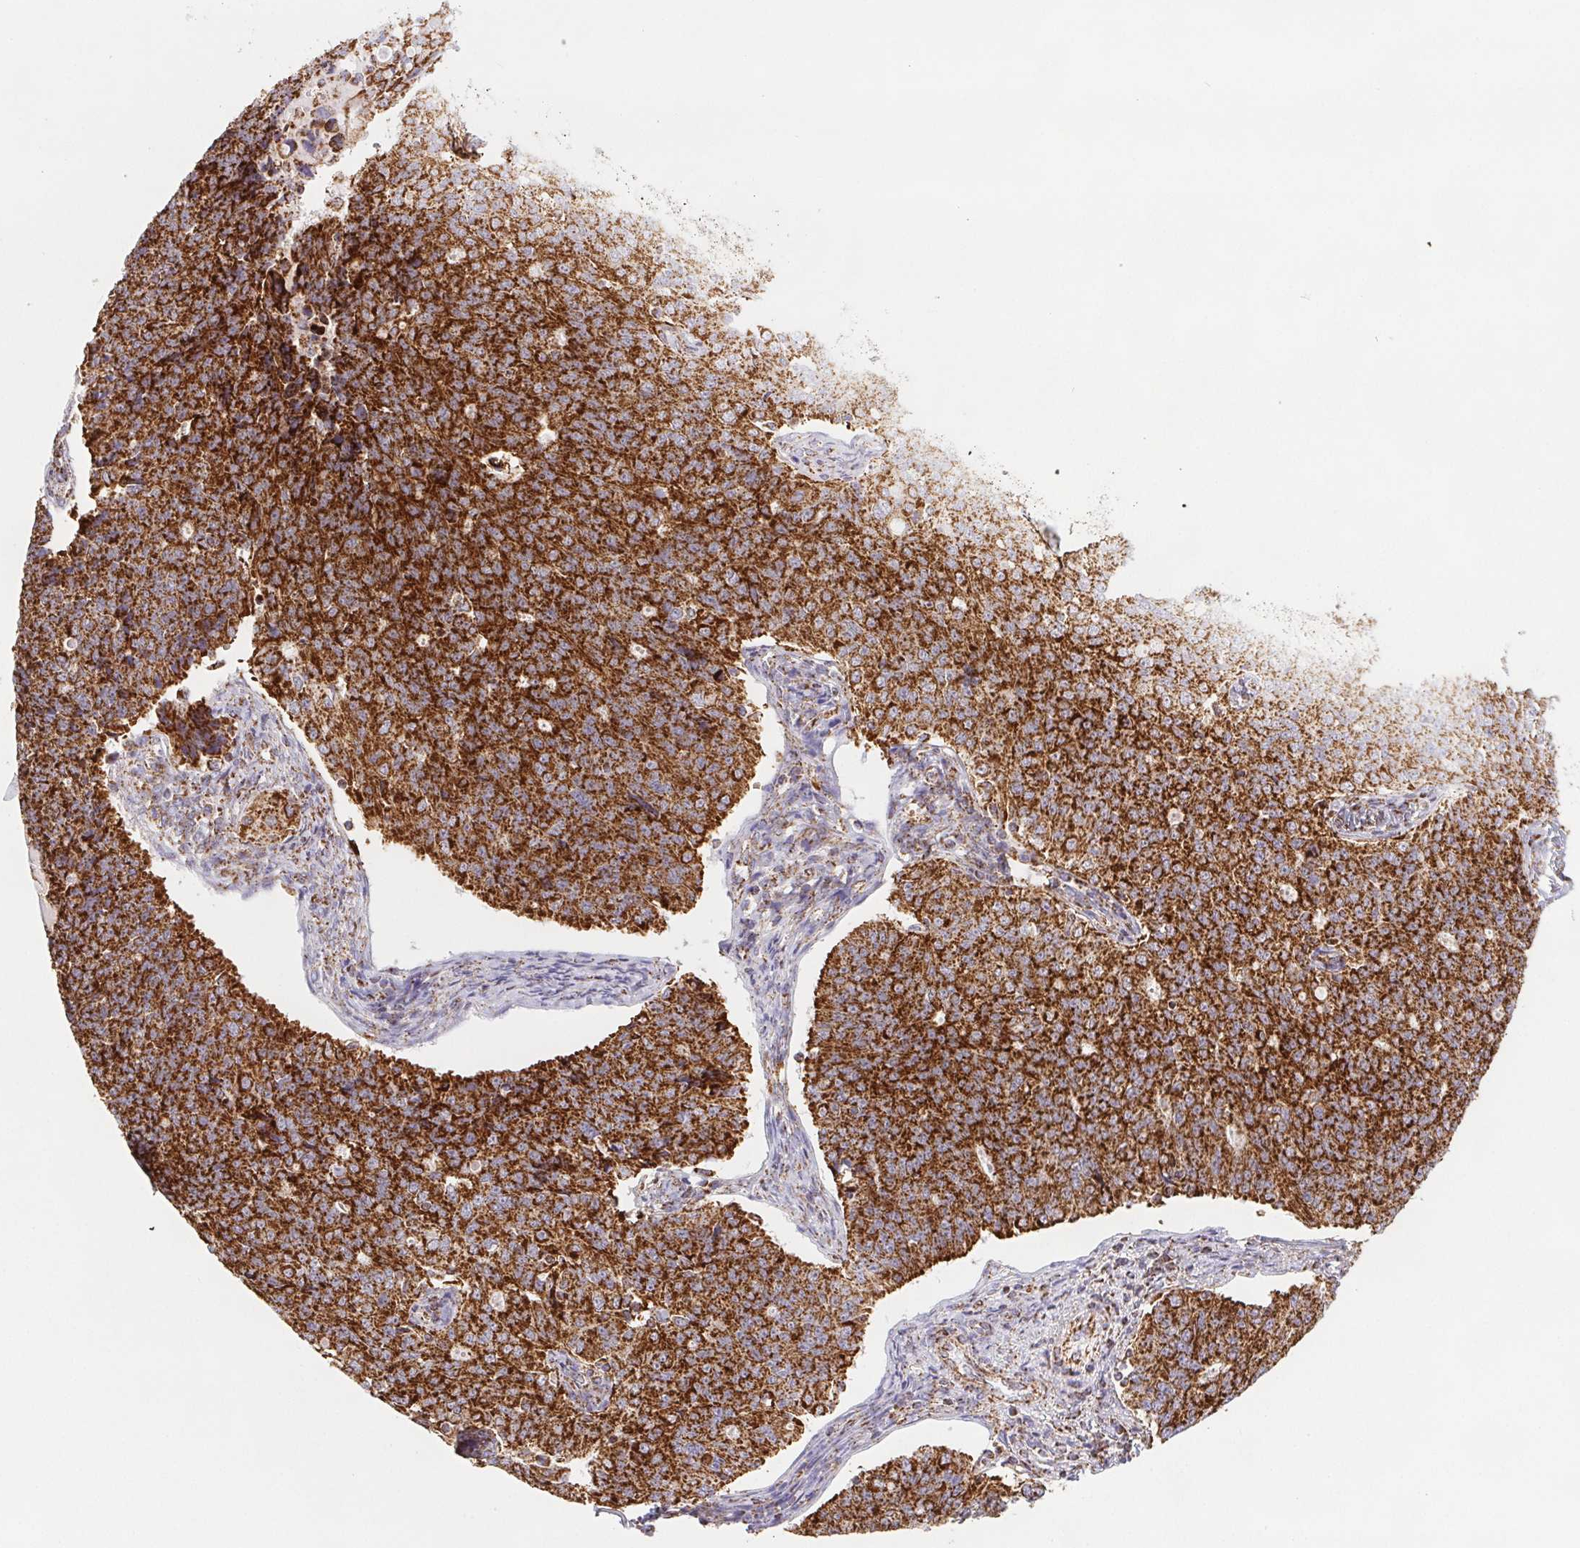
{"staining": {"intensity": "strong", "quantity": ">75%", "location": "cytoplasmic/membranous"}, "tissue": "endometrial cancer", "cell_type": "Tumor cells", "image_type": "cancer", "snomed": [{"axis": "morphology", "description": "Adenocarcinoma, NOS"}, {"axis": "topography", "description": "Endometrium"}], "caption": "Human endometrial adenocarcinoma stained with a brown dye shows strong cytoplasmic/membranous positive positivity in approximately >75% of tumor cells.", "gene": "NIPSNAP2", "patient": {"sex": "female", "age": 43}}